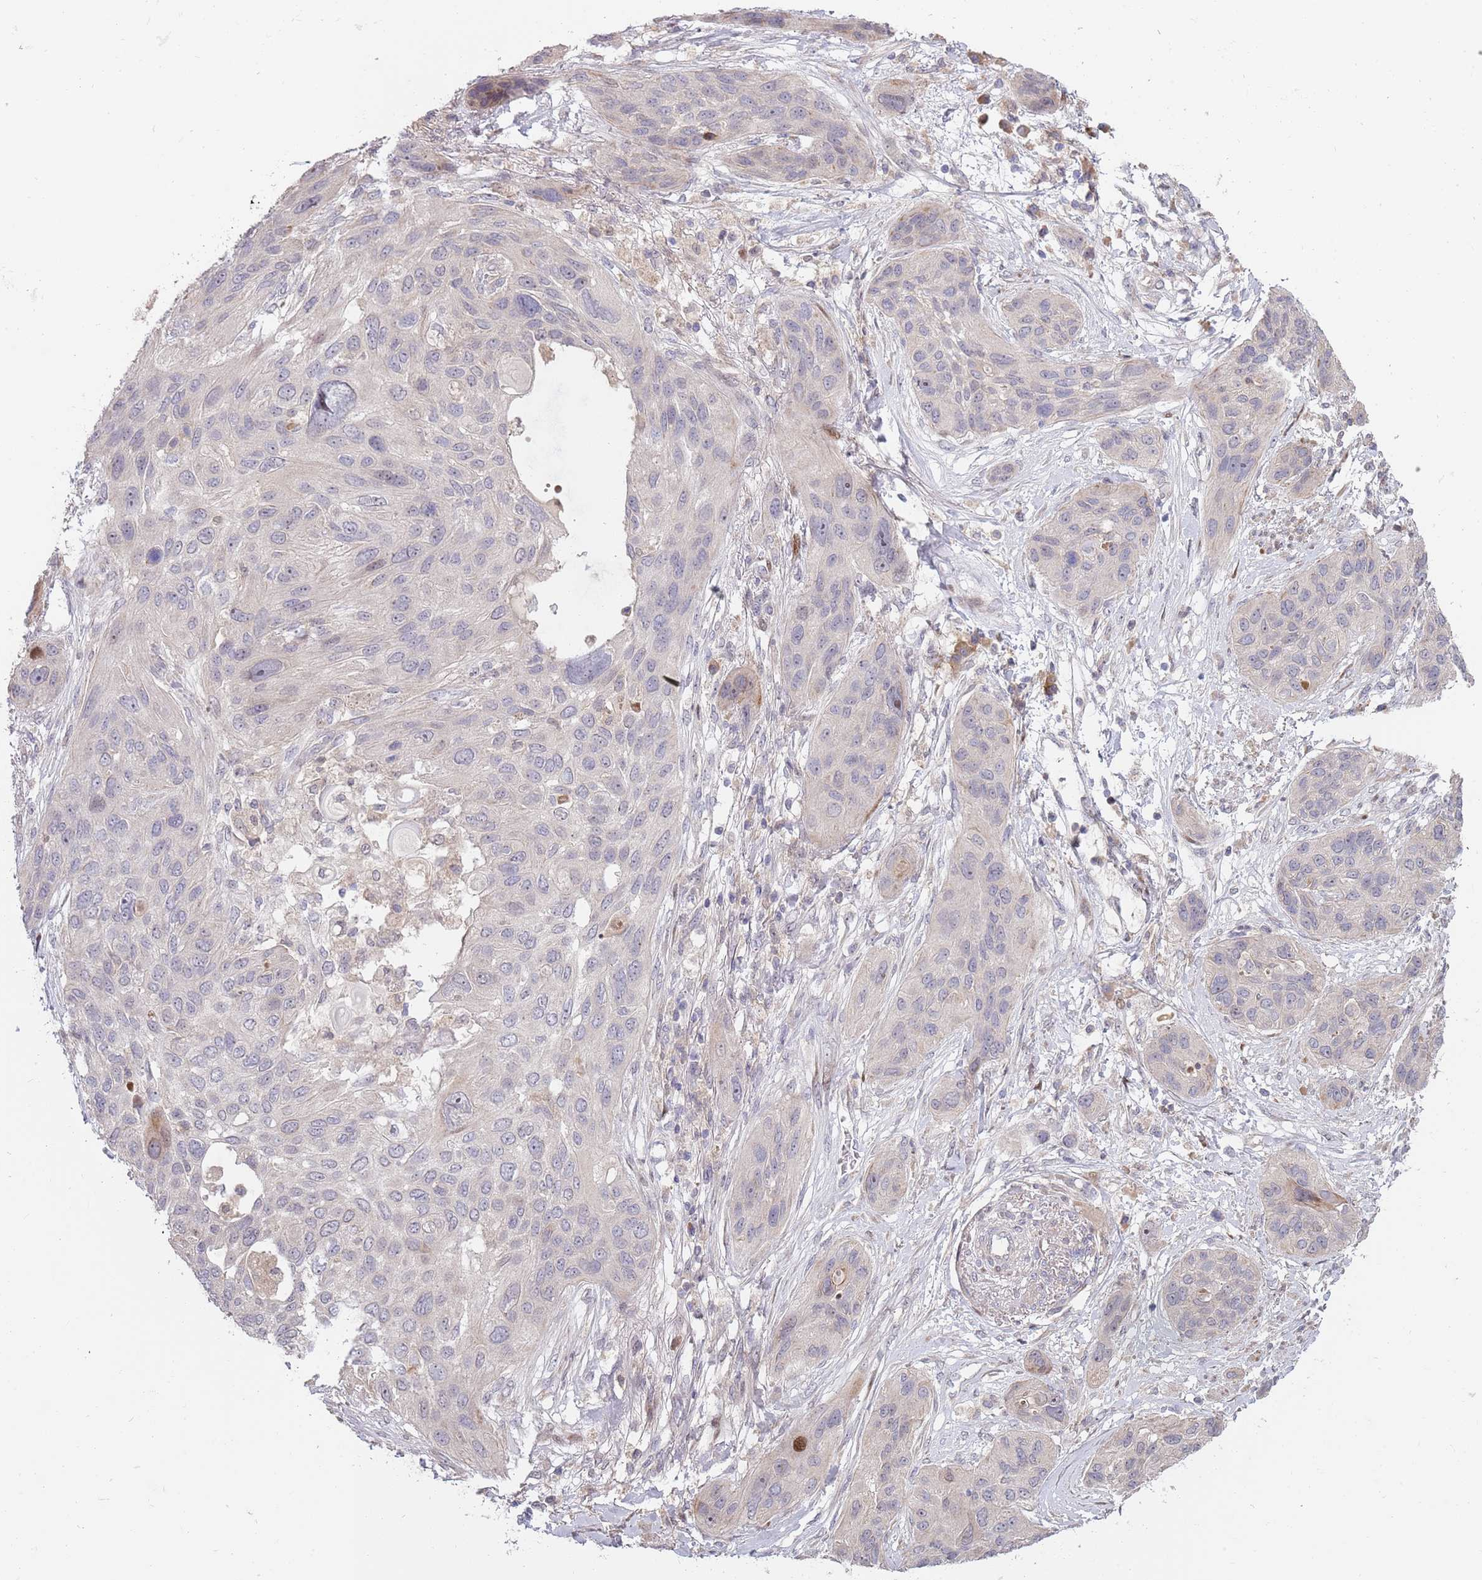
{"staining": {"intensity": "negative", "quantity": "none", "location": "none"}, "tissue": "lung cancer", "cell_type": "Tumor cells", "image_type": "cancer", "snomed": [{"axis": "morphology", "description": "Squamous cell carcinoma, NOS"}, {"axis": "topography", "description": "Lung"}], "caption": "Immunohistochemistry histopathology image of human squamous cell carcinoma (lung) stained for a protein (brown), which shows no staining in tumor cells.", "gene": "SYNDIG1L", "patient": {"sex": "female", "age": 70}}